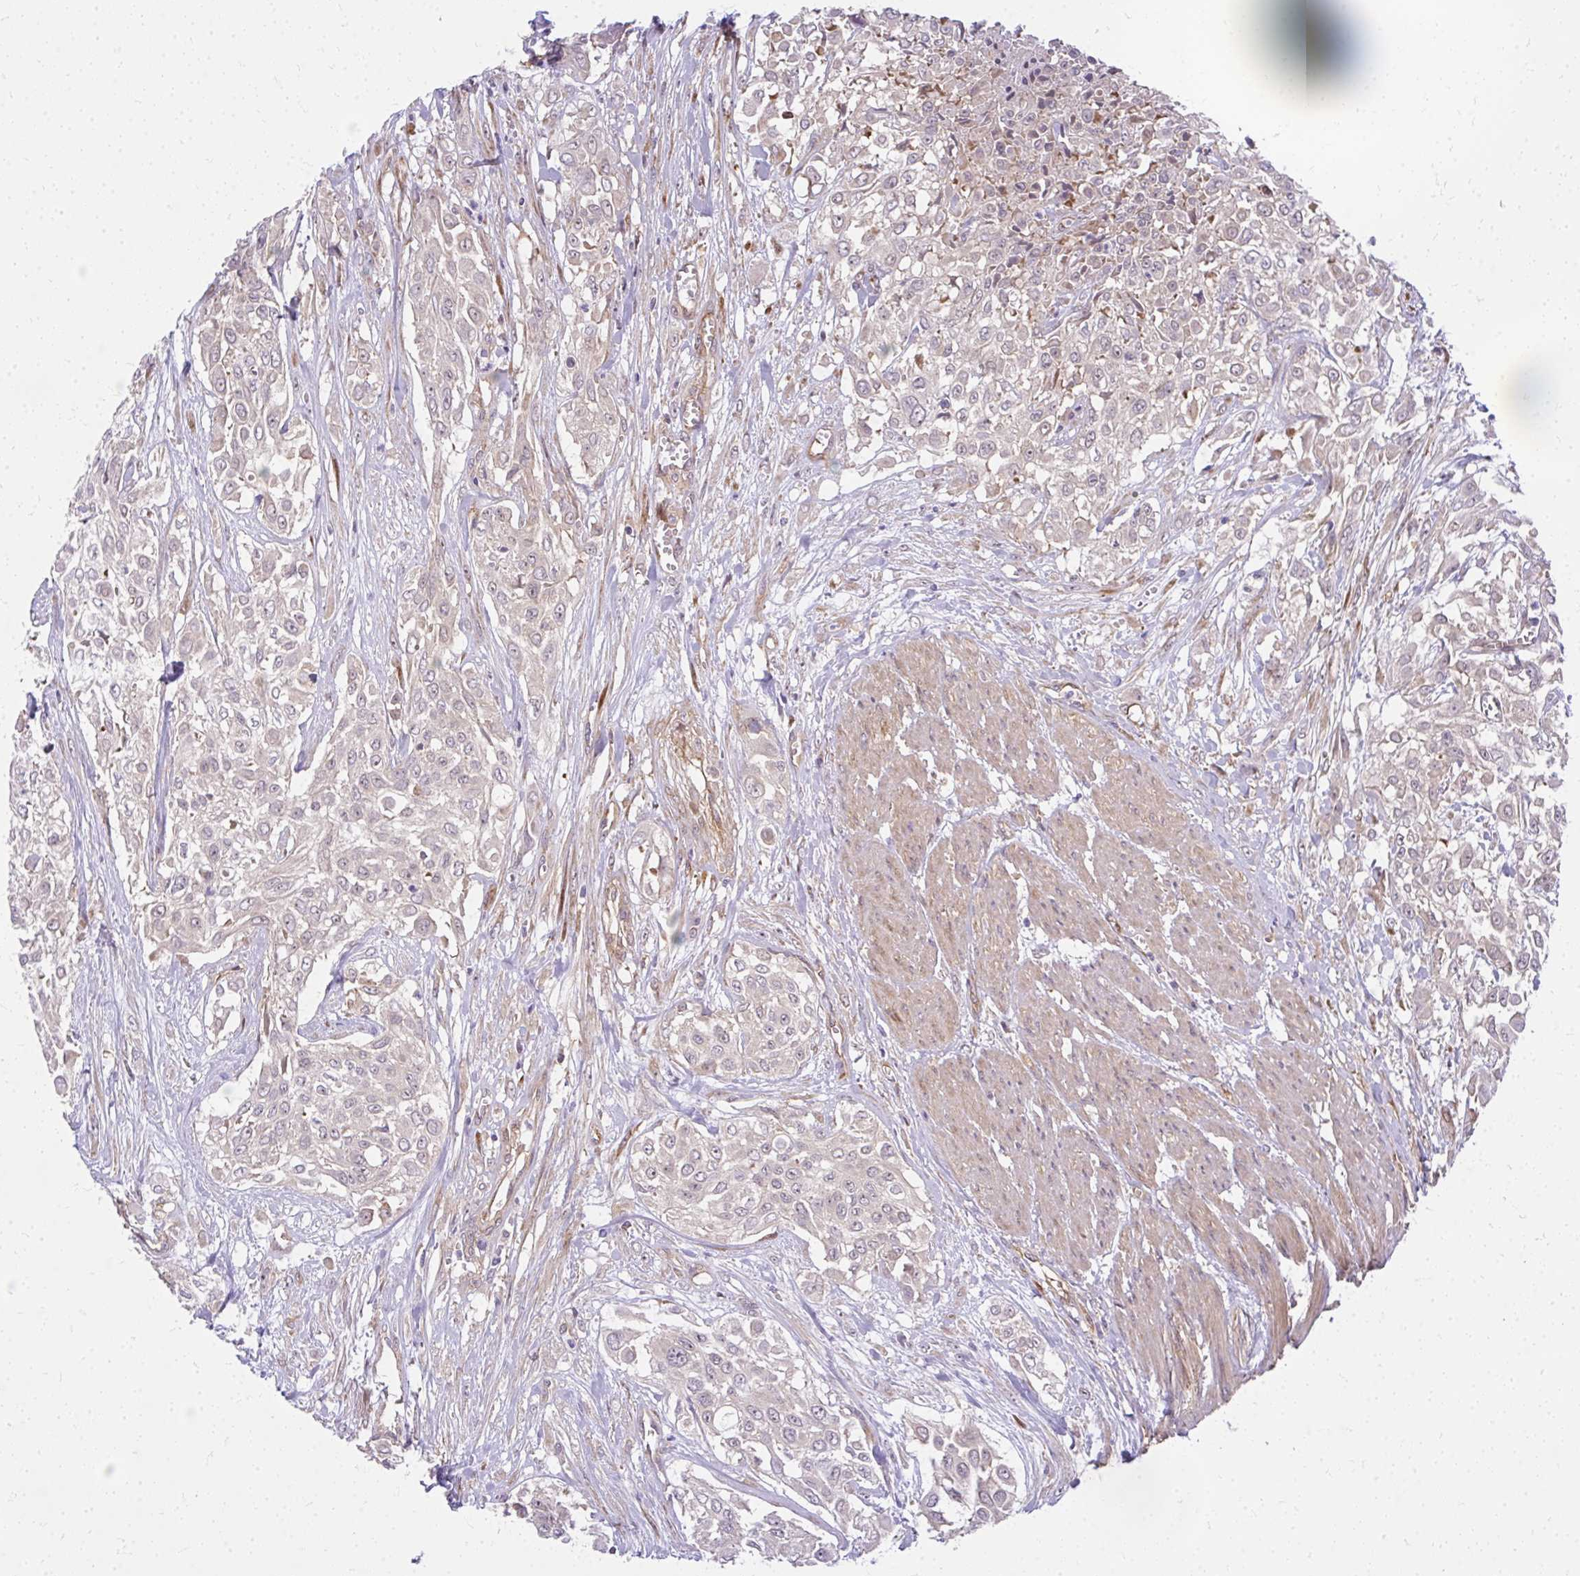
{"staining": {"intensity": "negative", "quantity": "none", "location": "none"}, "tissue": "urothelial cancer", "cell_type": "Tumor cells", "image_type": "cancer", "snomed": [{"axis": "morphology", "description": "Urothelial carcinoma, High grade"}, {"axis": "topography", "description": "Urinary bladder"}], "caption": "Tumor cells show no significant protein positivity in urothelial cancer.", "gene": "RSKR", "patient": {"sex": "male", "age": 57}}